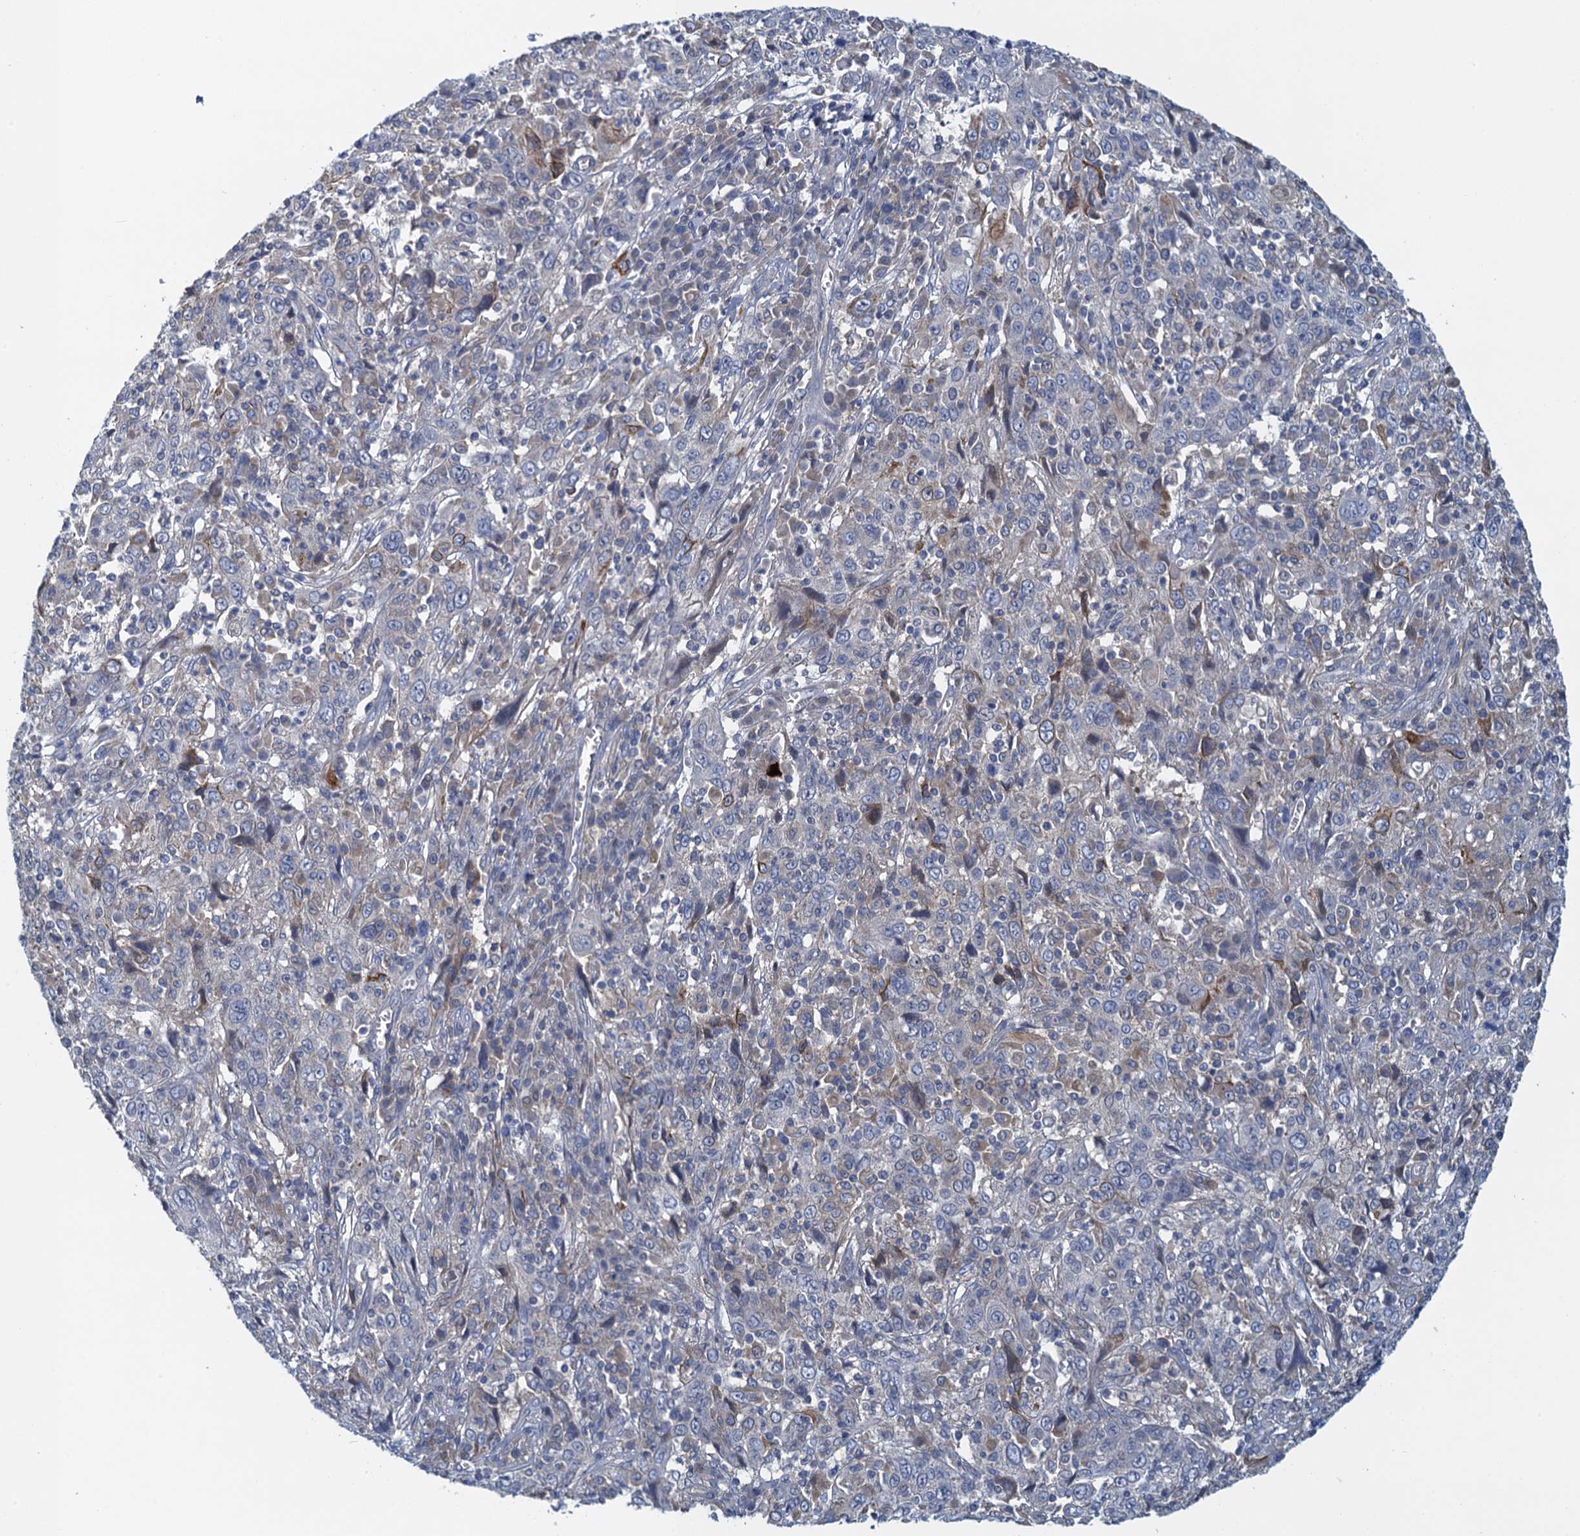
{"staining": {"intensity": "negative", "quantity": "none", "location": "none"}, "tissue": "cervical cancer", "cell_type": "Tumor cells", "image_type": "cancer", "snomed": [{"axis": "morphology", "description": "Squamous cell carcinoma, NOS"}, {"axis": "topography", "description": "Cervix"}], "caption": "The photomicrograph exhibits no staining of tumor cells in cervical cancer.", "gene": "NCKAP1L", "patient": {"sex": "female", "age": 46}}